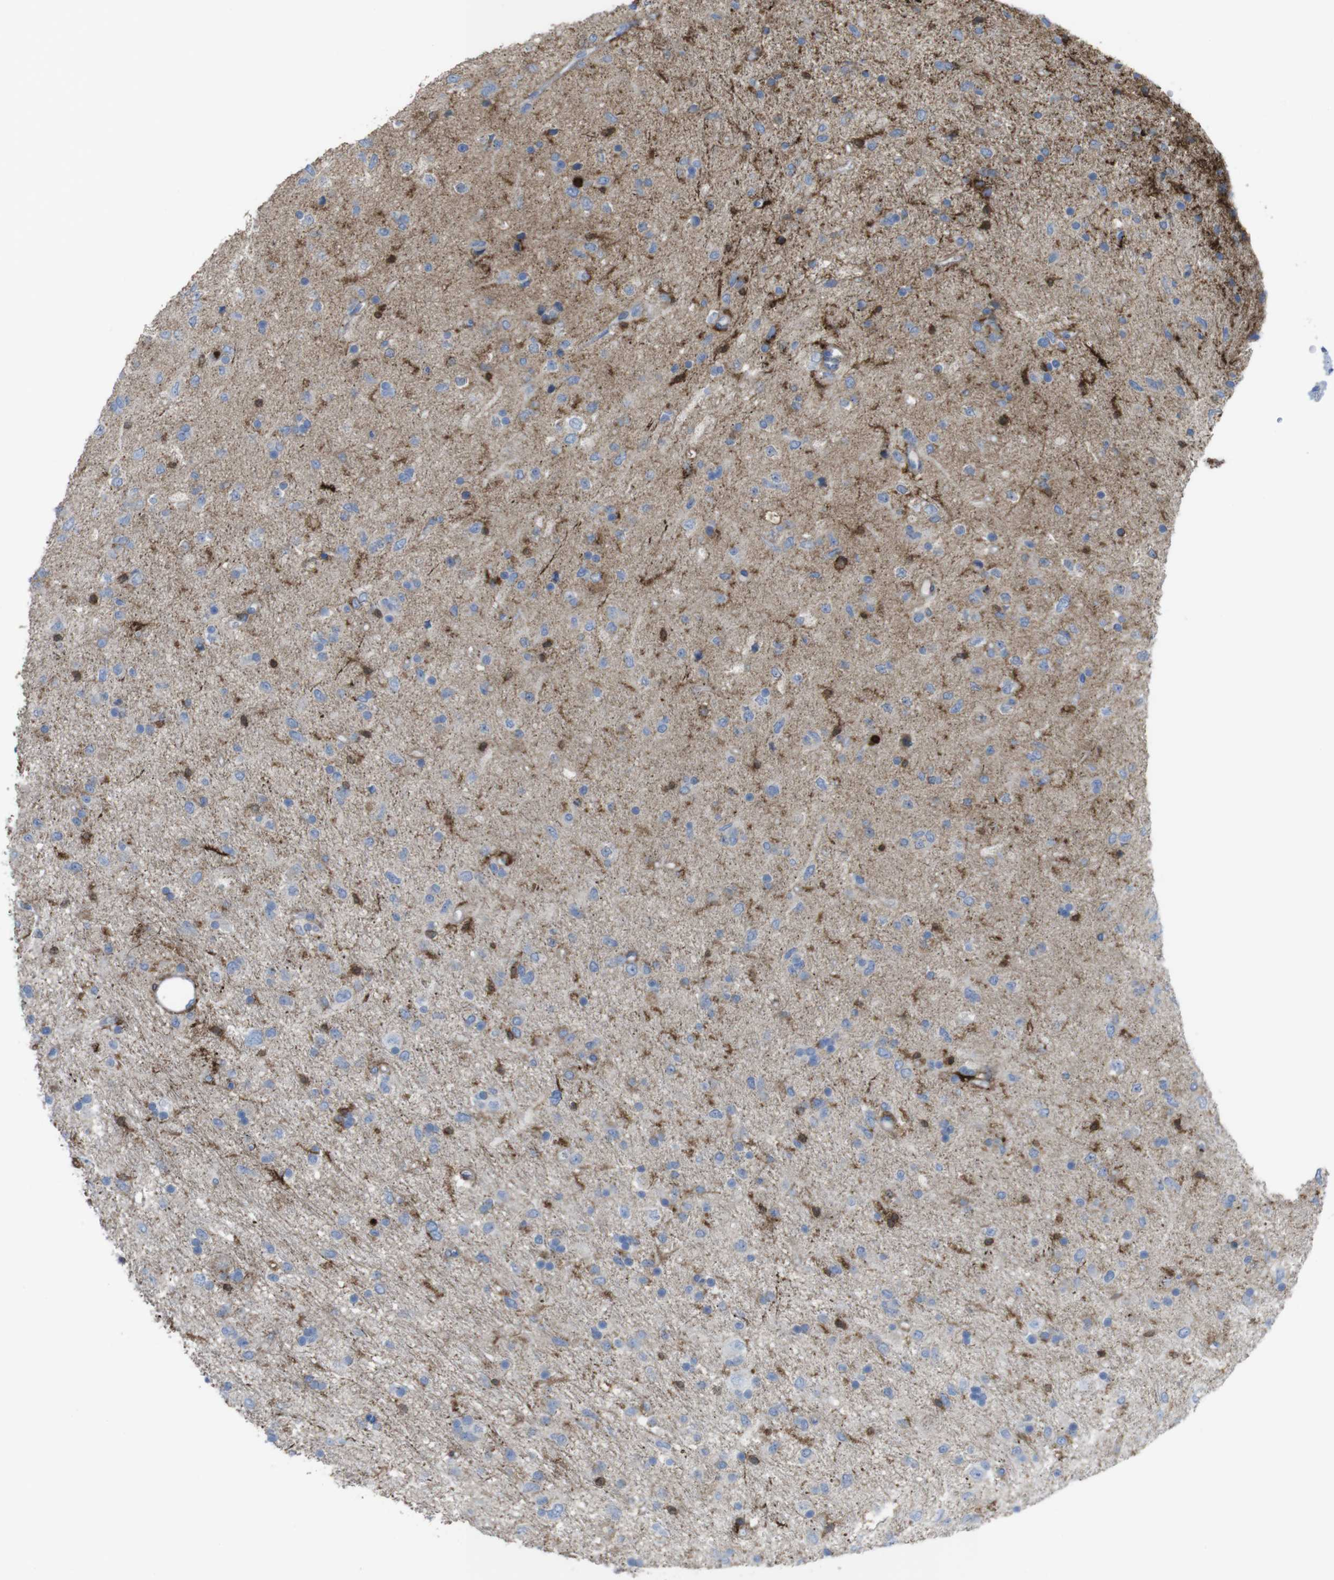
{"staining": {"intensity": "weak", "quantity": "<25%", "location": "cytoplasmic/membranous"}, "tissue": "glioma", "cell_type": "Tumor cells", "image_type": "cancer", "snomed": [{"axis": "morphology", "description": "Glioma, malignant, Low grade"}, {"axis": "topography", "description": "Brain"}], "caption": "Tumor cells are negative for brown protein staining in malignant glioma (low-grade).", "gene": "PRKCD", "patient": {"sex": "male", "age": 77}}